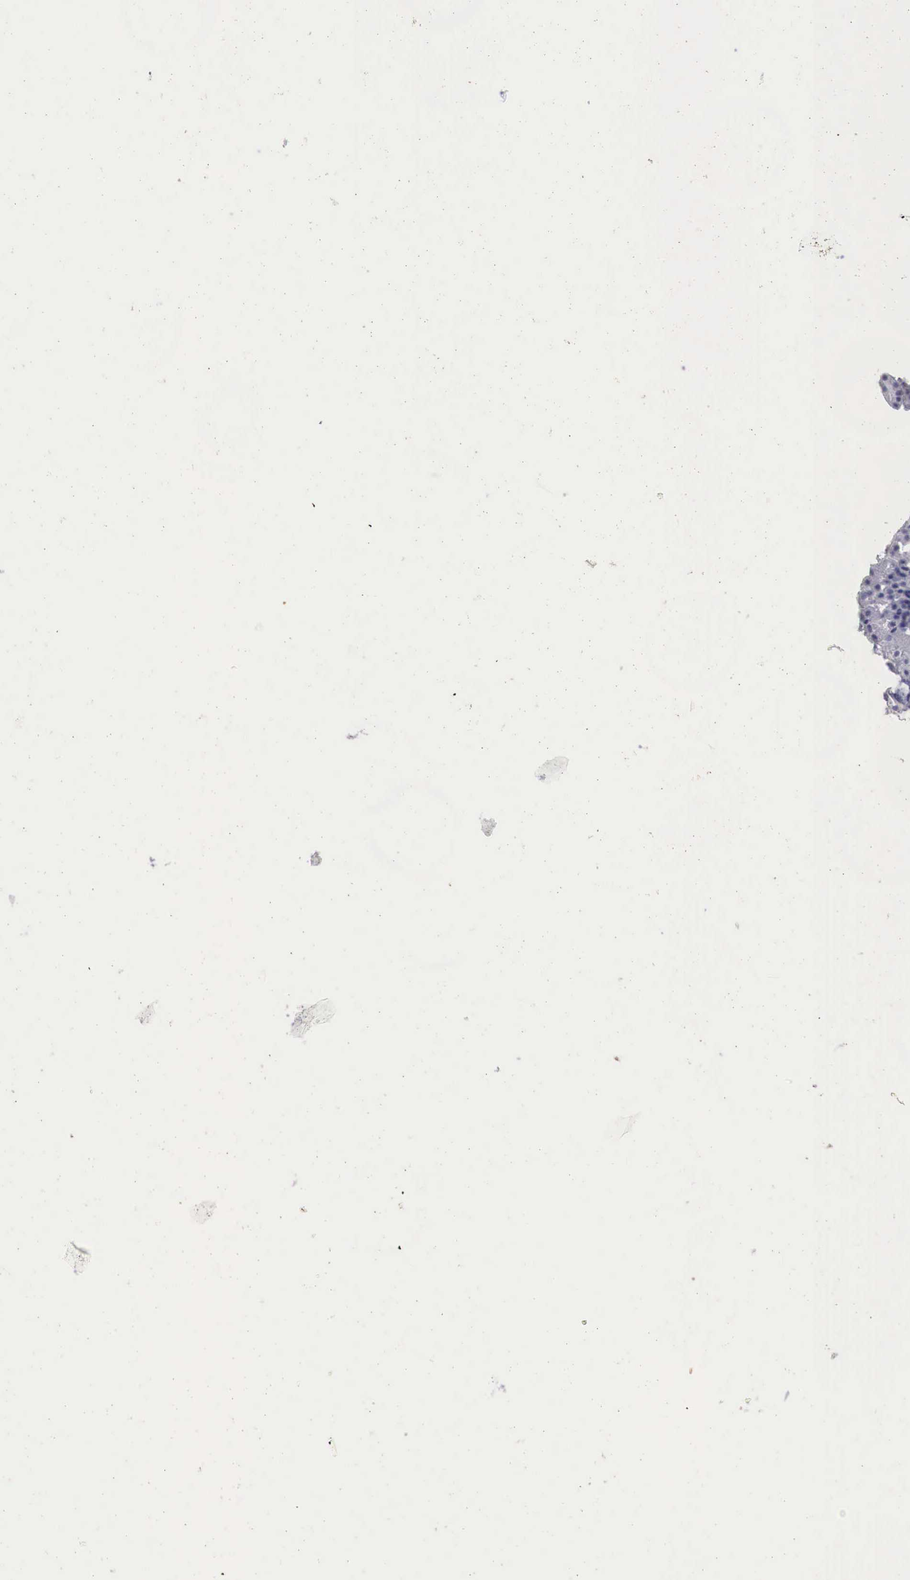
{"staining": {"intensity": "negative", "quantity": "none", "location": "none"}, "tissue": "salivary gland", "cell_type": "Glandular cells", "image_type": "normal", "snomed": [{"axis": "morphology", "description": "Normal tissue, NOS"}, {"axis": "topography", "description": "Salivary gland"}], "caption": "Immunohistochemistry (IHC) histopathology image of normal human salivary gland stained for a protein (brown), which displays no staining in glandular cells. (Stains: DAB (3,3'-diaminobenzidine) IHC with hematoxylin counter stain, Microscopy: brightfield microscopy at high magnification).", "gene": "OTC", "patient": {"sex": "female", "age": 55}}